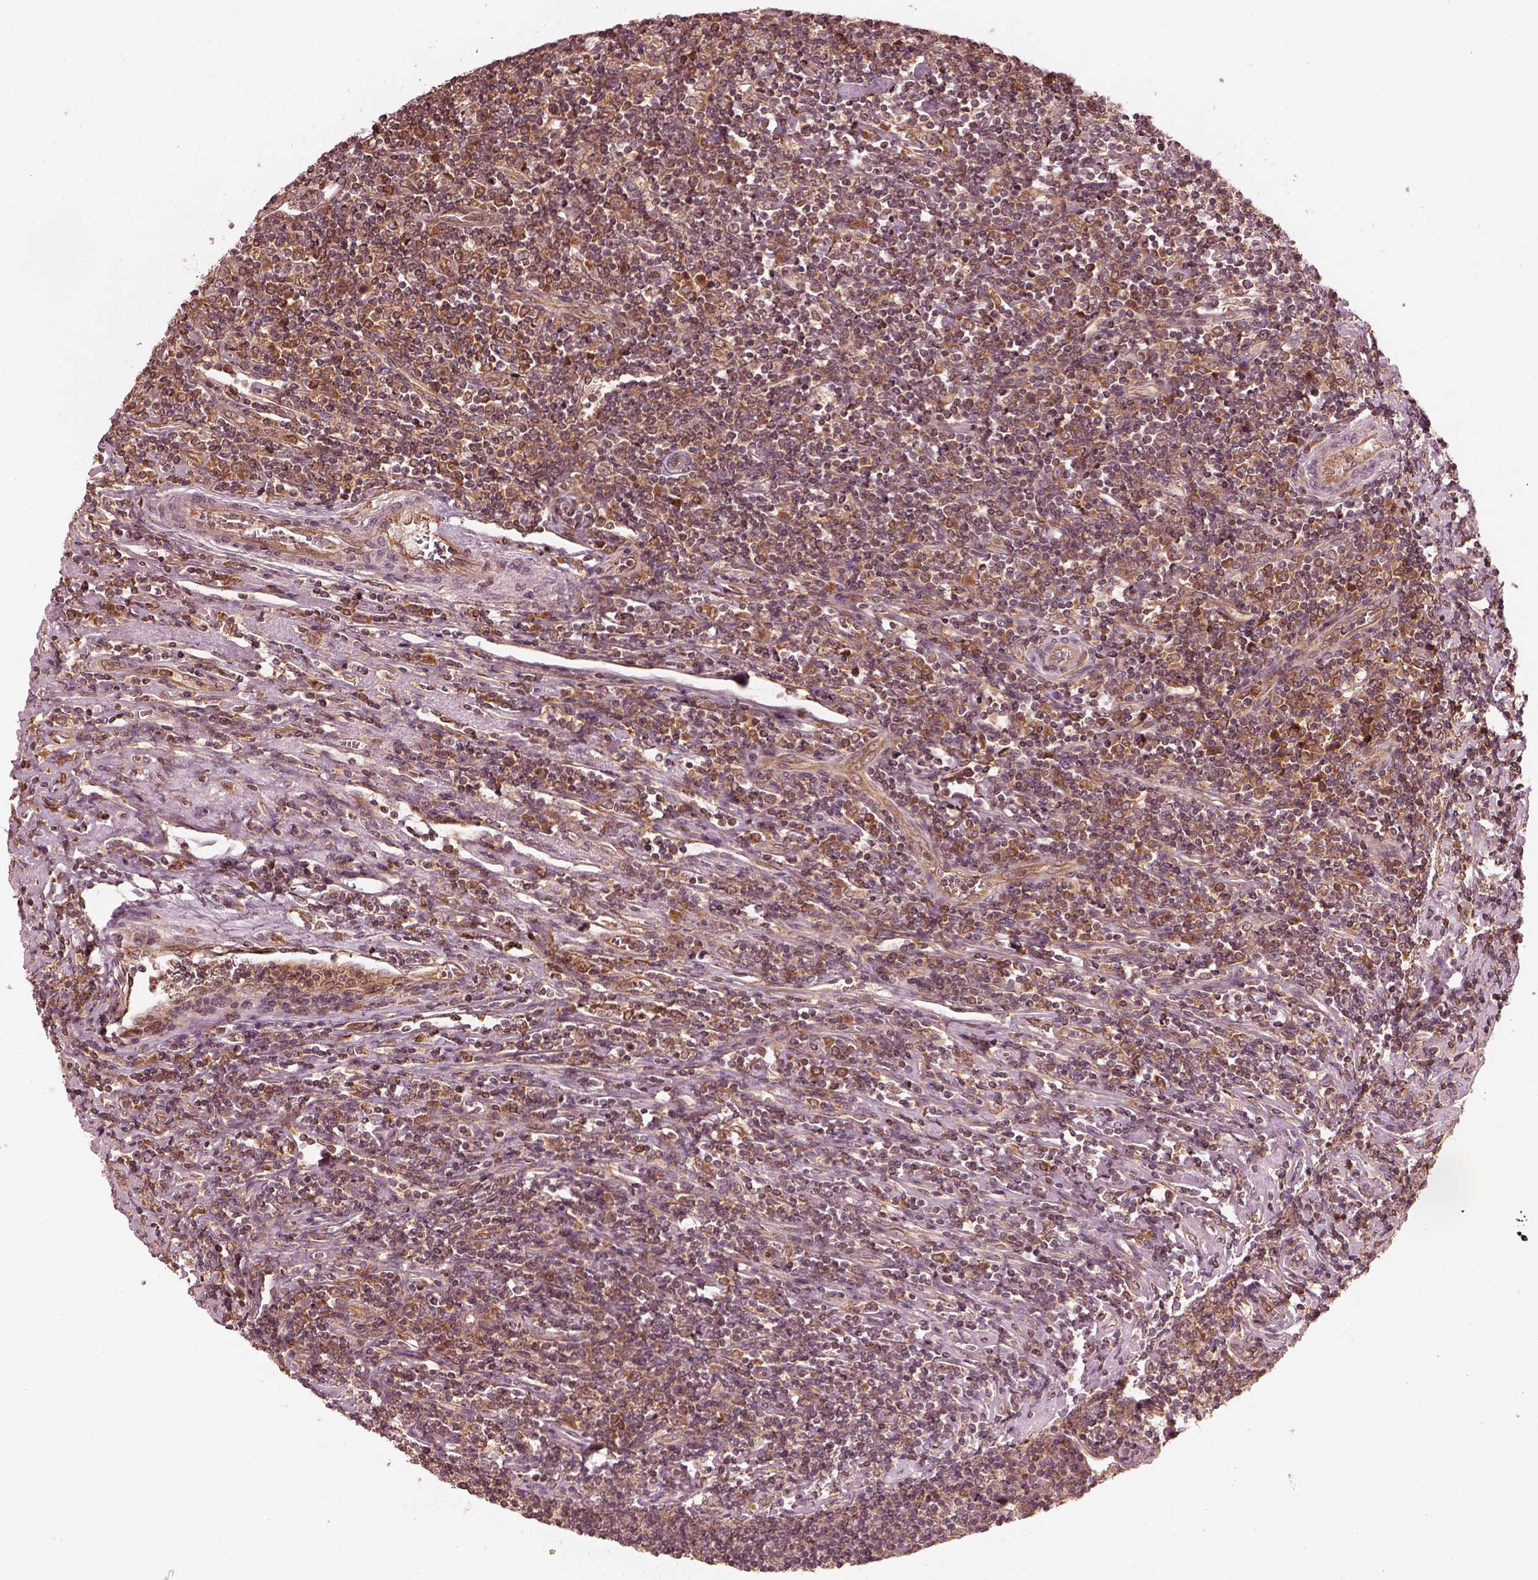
{"staining": {"intensity": "moderate", "quantity": "25%-75%", "location": "cytoplasmic/membranous"}, "tissue": "lymphoma", "cell_type": "Tumor cells", "image_type": "cancer", "snomed": [{"axis": "morphology", "description": "Hodgkin's disease, NOS"}, {"axis": "topography", "description": "Lymph node"}], "caption": "Protein staining of Hodgkin's disease tissue exhibits moderate cytoplasmic/membranous staining in about 25%-75% of tumor cells. The staining is performed using DAB (3,3'-diaminobenzidine) brown chromogen to label protein expression. The nuclei are counter-stained blue using hematoxylin.", "gene": "PIK3R2", "patient": {"sex": "male", "age": 40}}